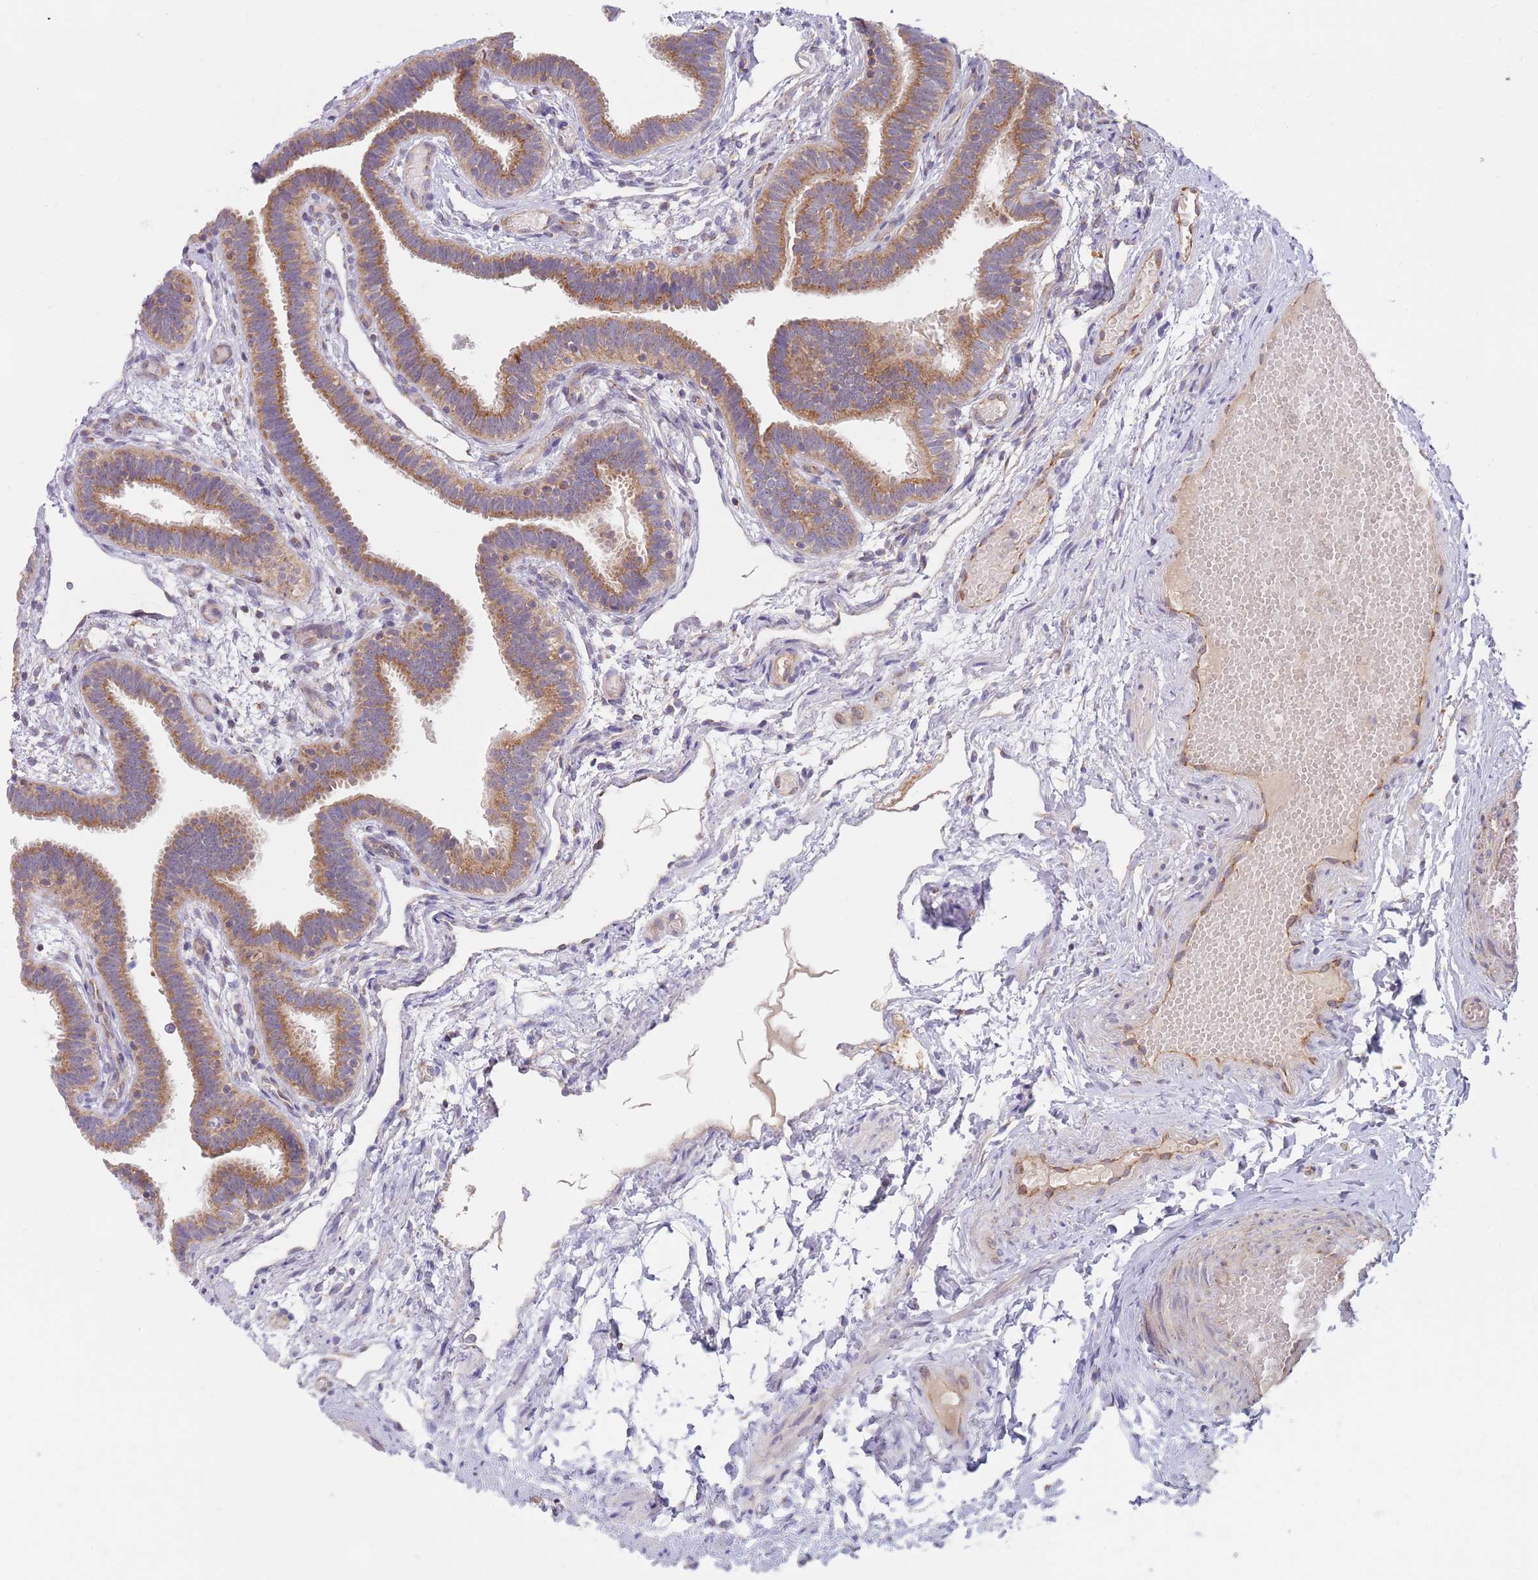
{"staining": {"intensity": "moderate", "quantity": ">75%", "location": "cytoplasmic/membranous"}, "tissue": "fallopian tube", "cell_type": "Glandular cells", "image_type": "normal", "snomed": [{"axis": "morphology", "description": "Normal tissue, NOS"}, {"axis": "topography", "description": "Fallopian tube"}], "caption": "Approximately >75% of glandular cells in unremarkable human fallopian tube display moderate cytoplasmic/membranous protein staining as visualized by brown immunohistochemical staining.", "gene": "GUK1", "patient": {"sex": "female", "age": 37}}